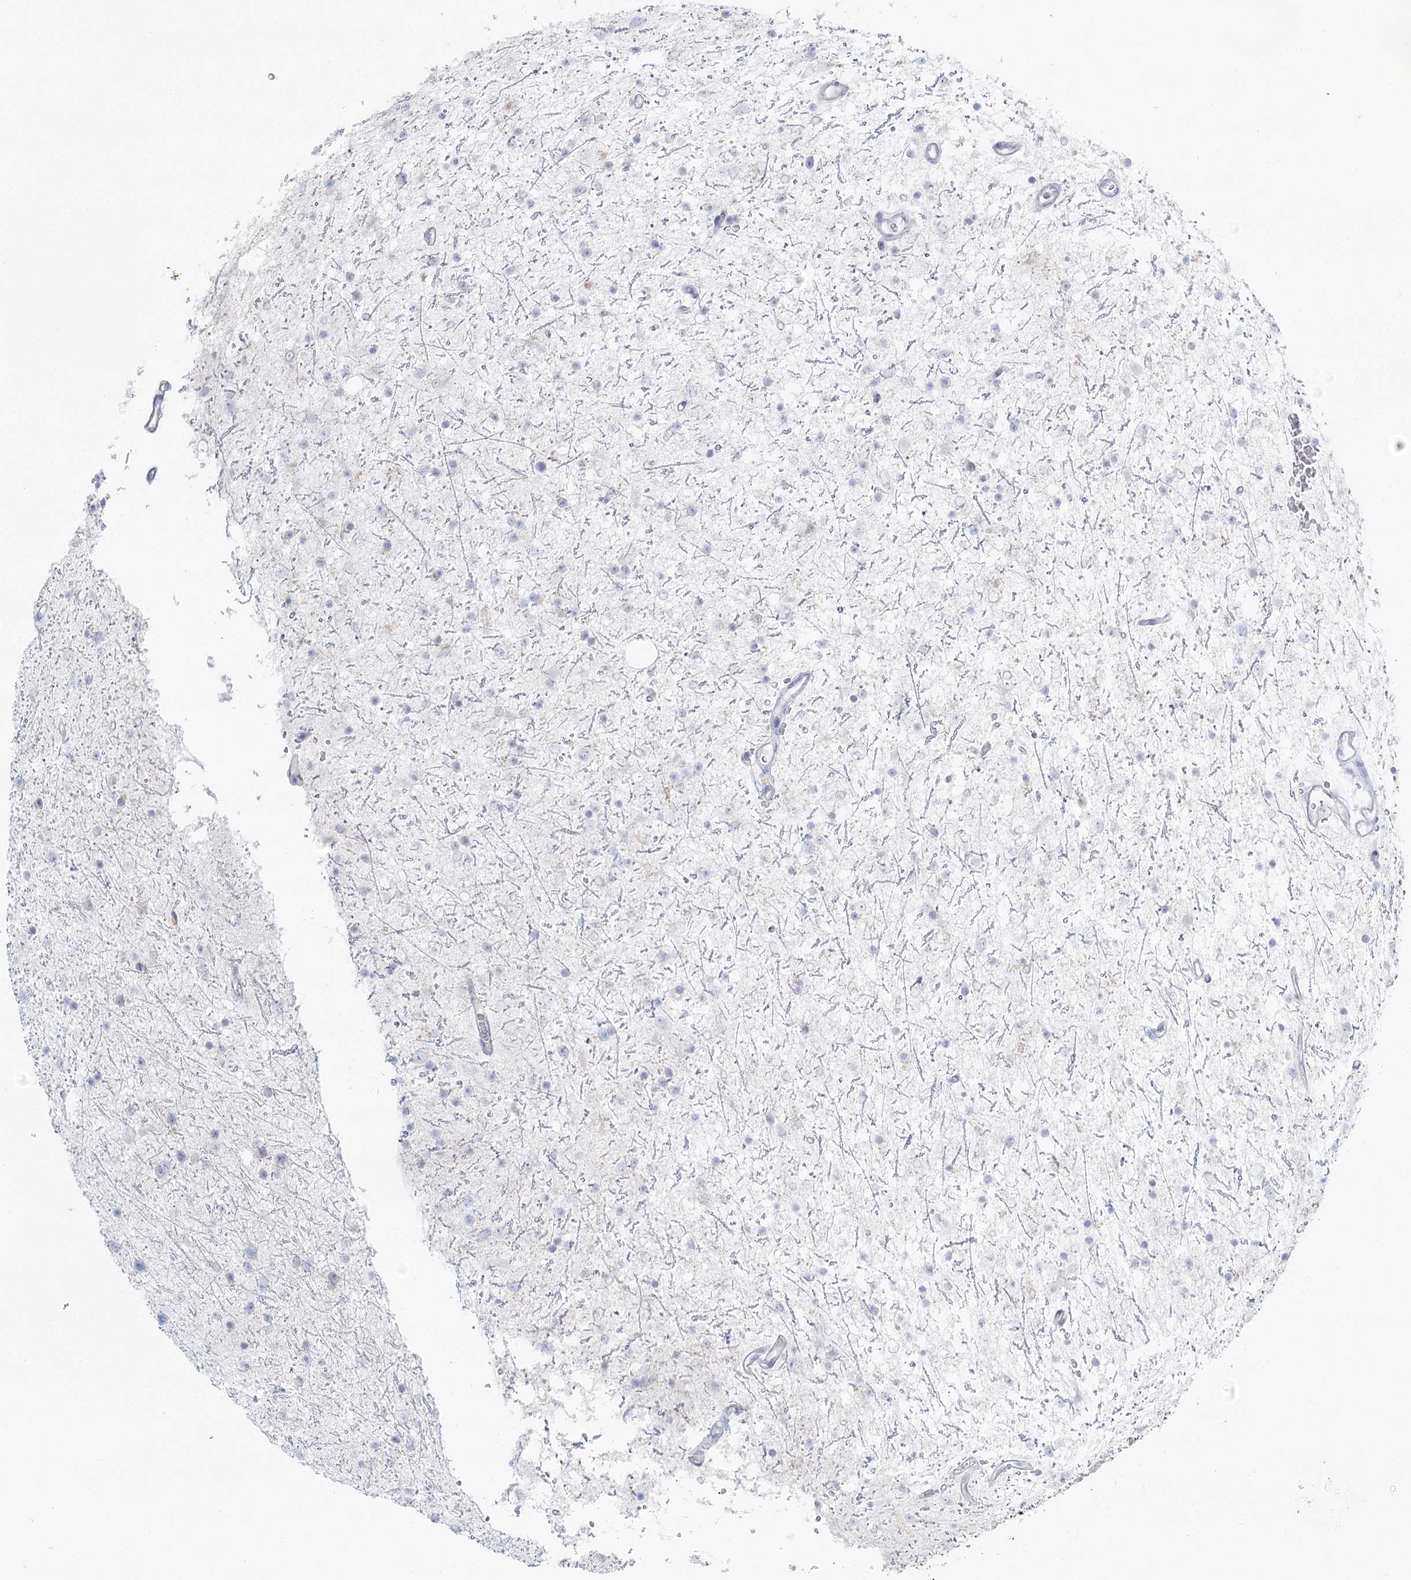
{"staining": {"intensity": "negative", "quantity": "none", "location": "none"}, "tissue": "glioma", "cell_type": "Tumor cells", "image_type": "cancer", "snomed": [{"axis": "morphology", "description": "Glioma, malignant, Low grade"}, {"axis": "topography", "description": "Cerebral cortex"}], "caption": "A high-resolution image shows immunohistochemistry staining of low-grade glioma (malignant), which demonstrates no significant positivity in tumor cells. (DAB (3,3'-diaminobenzidine) IHC visualized using brightfield microscopy, high magnification).", "gene": "DMGDH", "patient": {"sex": "female", "age": 39}}